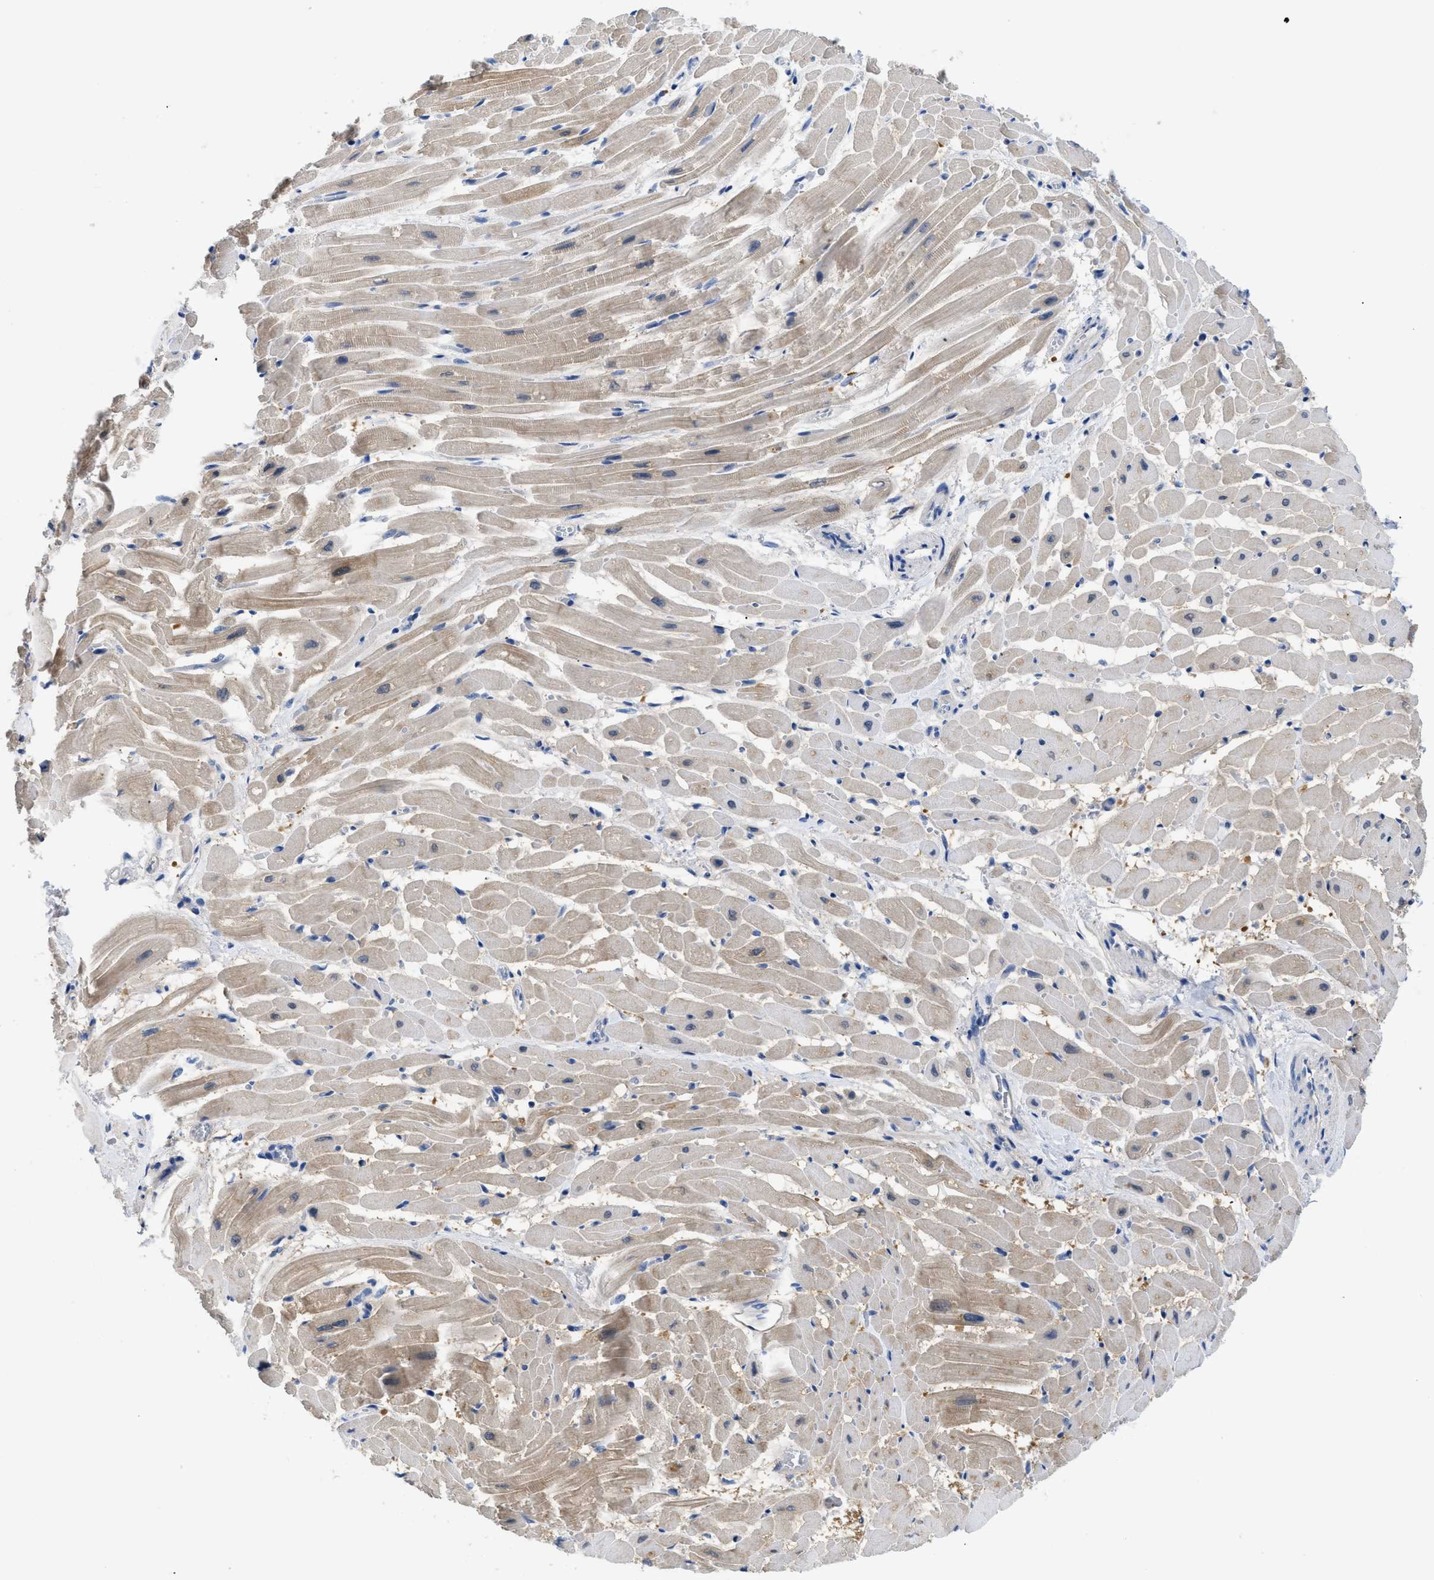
{"staining": {"intensity": "moderate", "quantity": ">75%", "location": "cytoplasmic/membranous"}, "tissue": "heart muscle", "cell_type": "Cardiomyocytes", "image_type": "normal", "snomed": [{"axis": "morphology", "description": "Normal tissue, NOS"}, {"axis": "topography", "description": "Heart"}], "caption": "Cardiomyocytes exhibit medium levels of moderate cytoplasmic/membranous staining in approximately >75% of cells in benign human heart muscle.", "gene": "APOBEC2", "patient": {"sex": "male", "age": 45}}